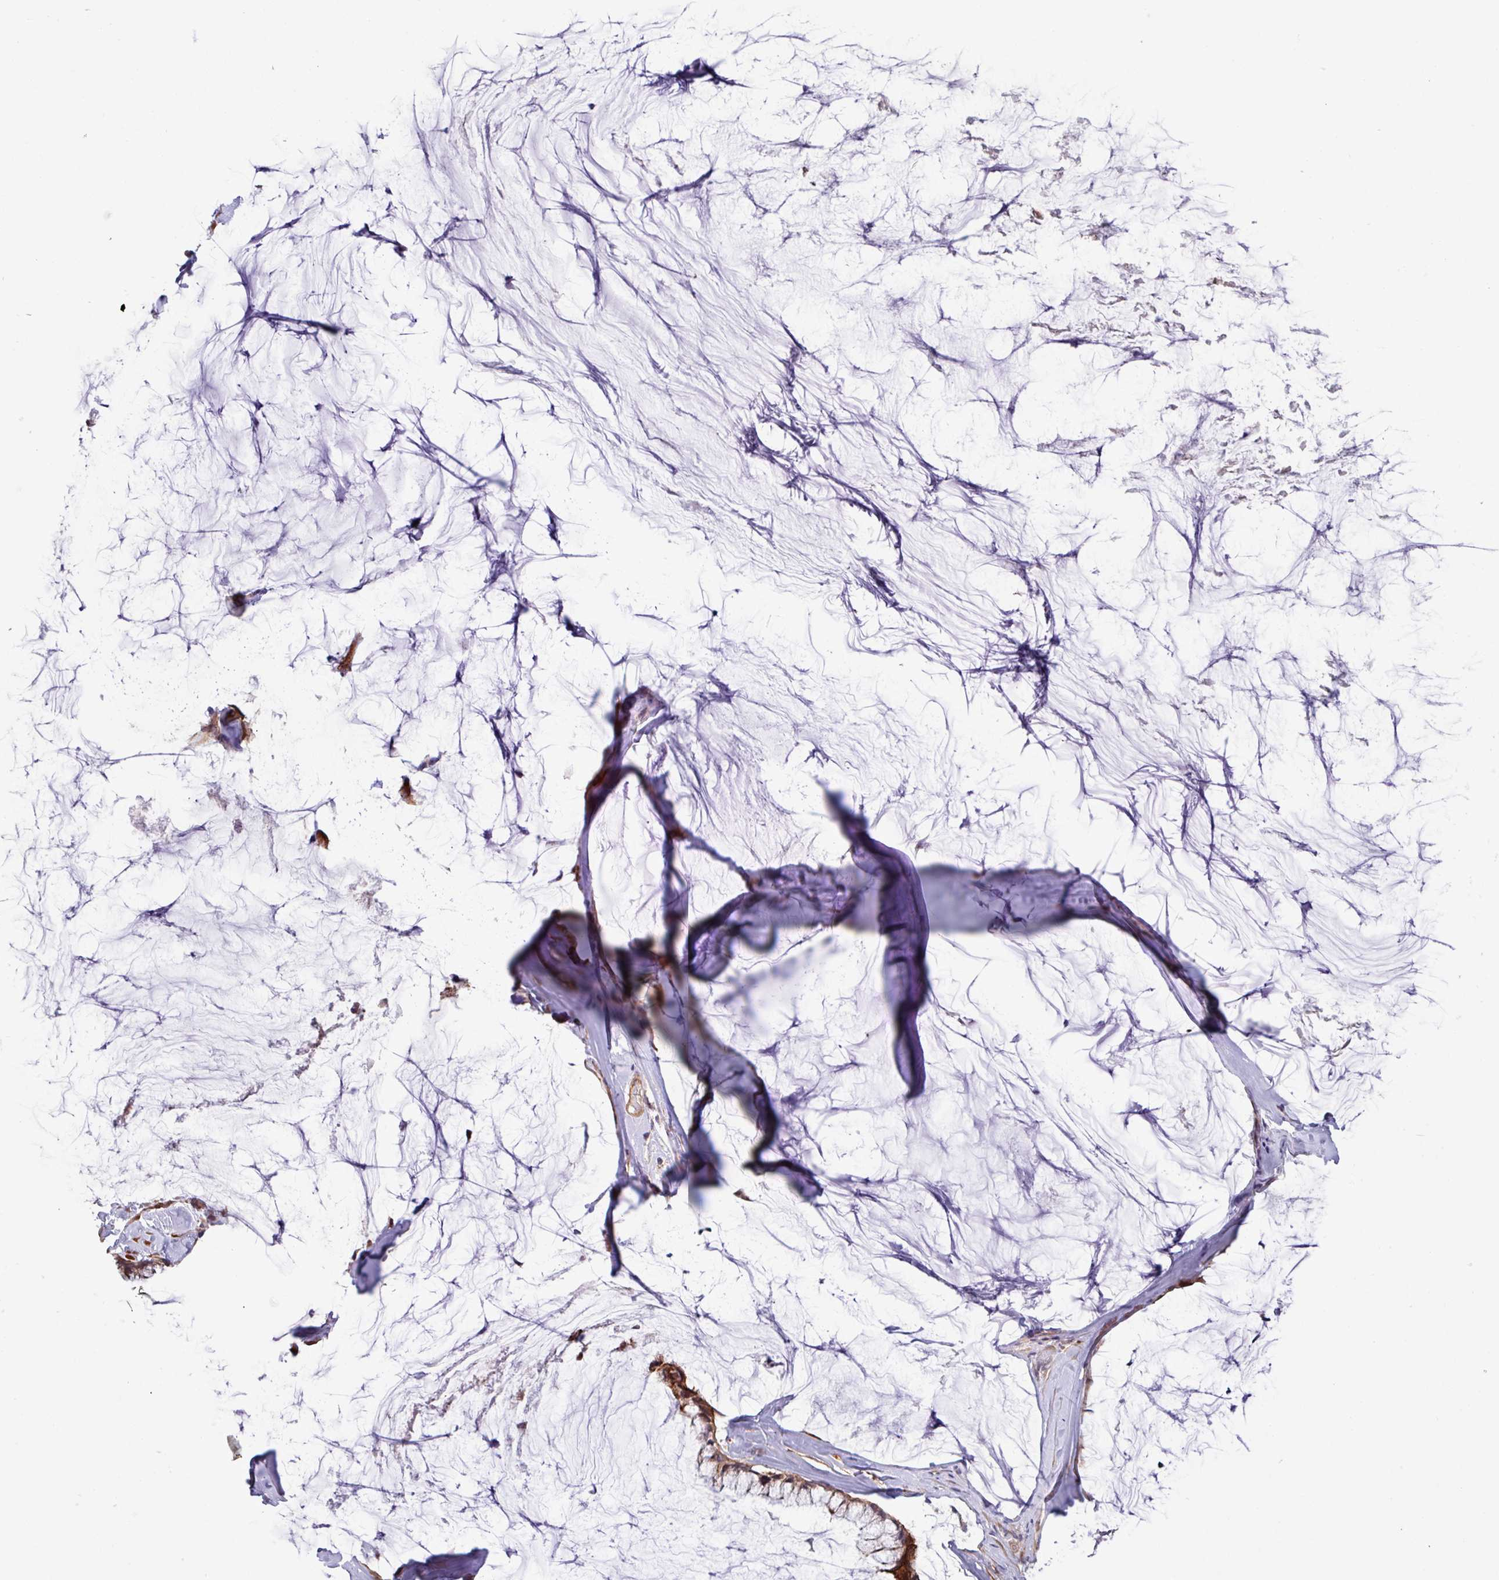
{"staining": {"intensity": "strong", "quantity": ">75%", "location": "cytoplasmic/membranous"}, "tissue": "ovarian cancer", "cell_type": "Tumor cells", "image_type": "cancer", "snomed": [{"axis": "morphology", "description": "Cystadenocarcinoma, mucinous, NOS"}, {"axis": "topography", "description": "Ovary"}], "caption": "Ovarian mucinous cystadenocarcinoma was stained to show a protein in brown. There is high levels of strong cytoplasmic/membranous expression in approximately >75% of tumor cells. The protein is stained brown, and the nuclei are stained in blue (DAB (3,3'-diaminobenzidine) IHC with brightfield microscopy, high magnification).", "gene": "CNTRL", "patient": {"sex": "female", "age": 39}}